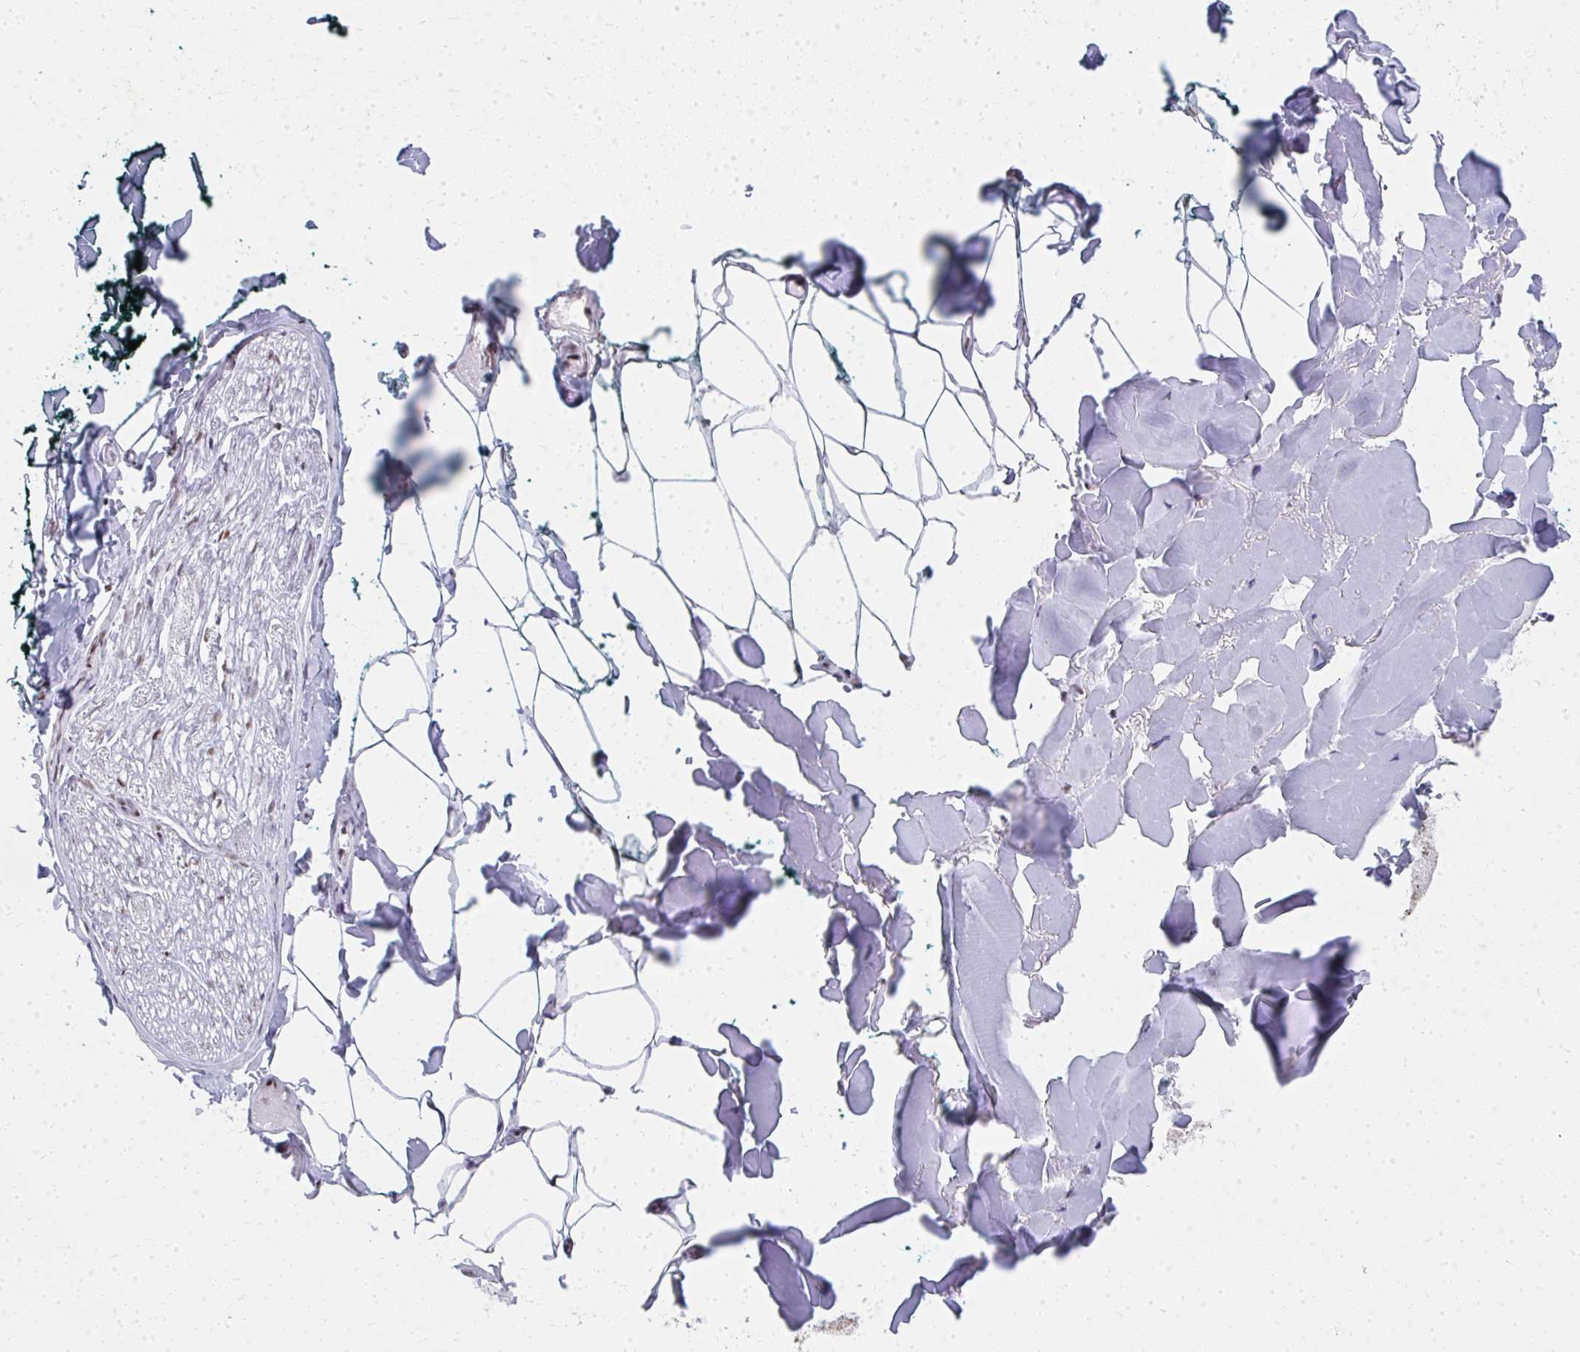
{"staining": {"intensity": "negative", "quantity": "none", "location": "none"}, "tissue": "adipose tissue", "cell_type": "Adipocytes", "image_type": "normal", "snomed": [{"axis": "morphology", "description": "Normal tissue, NOS"}, {"axis": "topography", "description": "Skin"}, {"axis": "topography", "description": "Peripheral nerve tissue"}], "caption": "Immunohistochemistry image of unremarkable human adipose tissue stained for a protein (brown), which shows no expression in adipocytes. The staining was performed using DAB (3,3'-diaminobenzidine) to visualize the protein expression in brown, while the nuclei were stained in blue with hematoxylin (Magnification: 20x).", "gene": "CREBBP", "patient": {"sex": "female", "age": 45}}